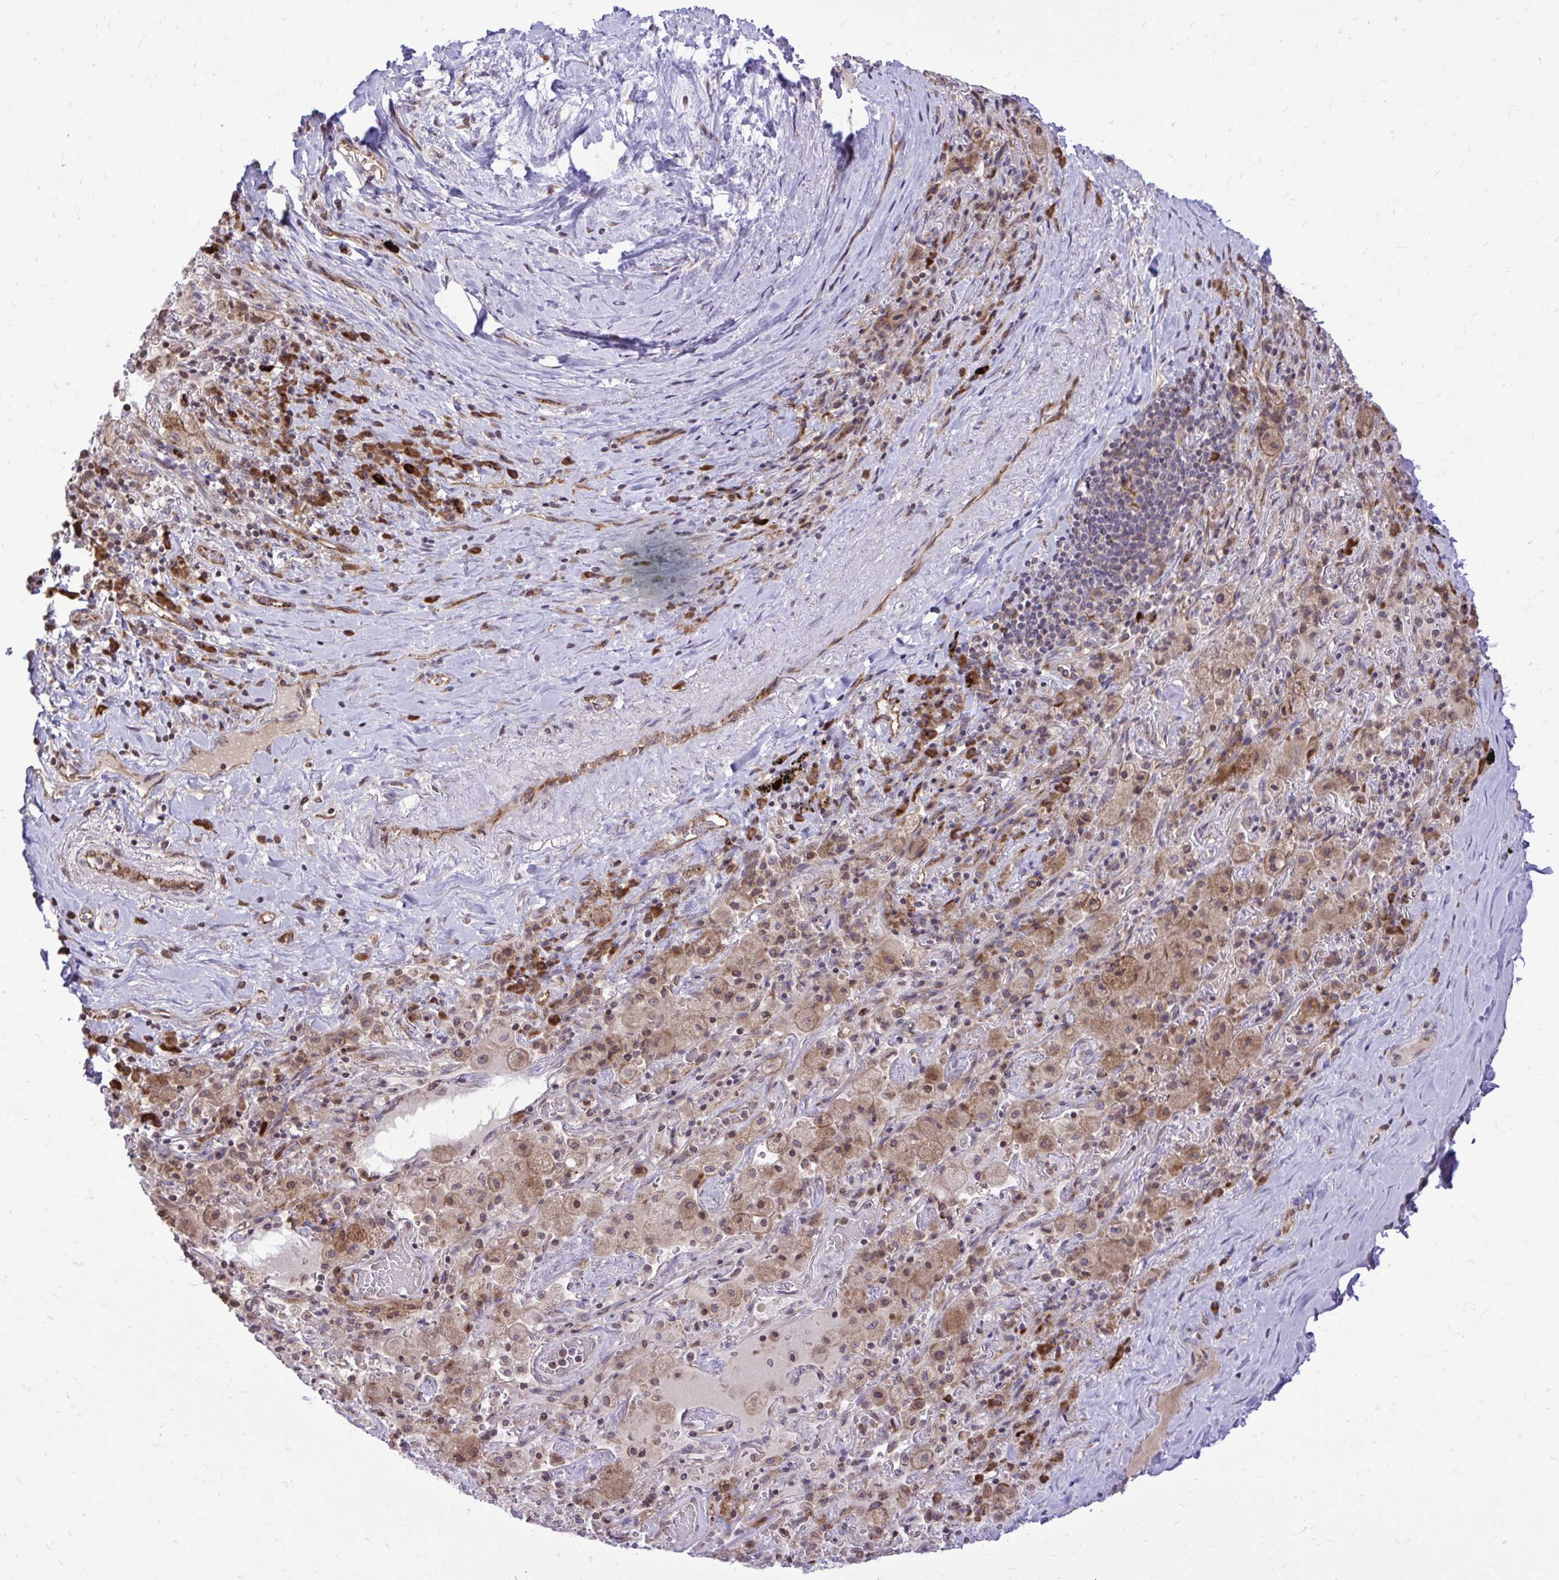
{"staining": {"intensity": "negative", "quantity": "none", "location": "none"}, "tissue": "adipose tissue", "cell_type": "Adipocytes", "image_type": "normal", "snomed": [{"axis": "morphology", "description": "Normal tissue, NOS"}, {"axis": "topography", "description": "Cartilage tissue"}, {"axis": "topography", "description": "Bronchus"}], "caption": "DAB (3,3'-diaminobenzidine) immunohistochemical staining of normal adipose tissue displays no significant expression in adipocytes. The staining was performed using DAB (3,3'-diaminobenzidine) to visualize the protein expression in brown, while the nuclei were stained in blue with hematoxylin (Magnification: 20x).", "gene": "METTL9", "patient": {"sex": "male", "age": 64}}